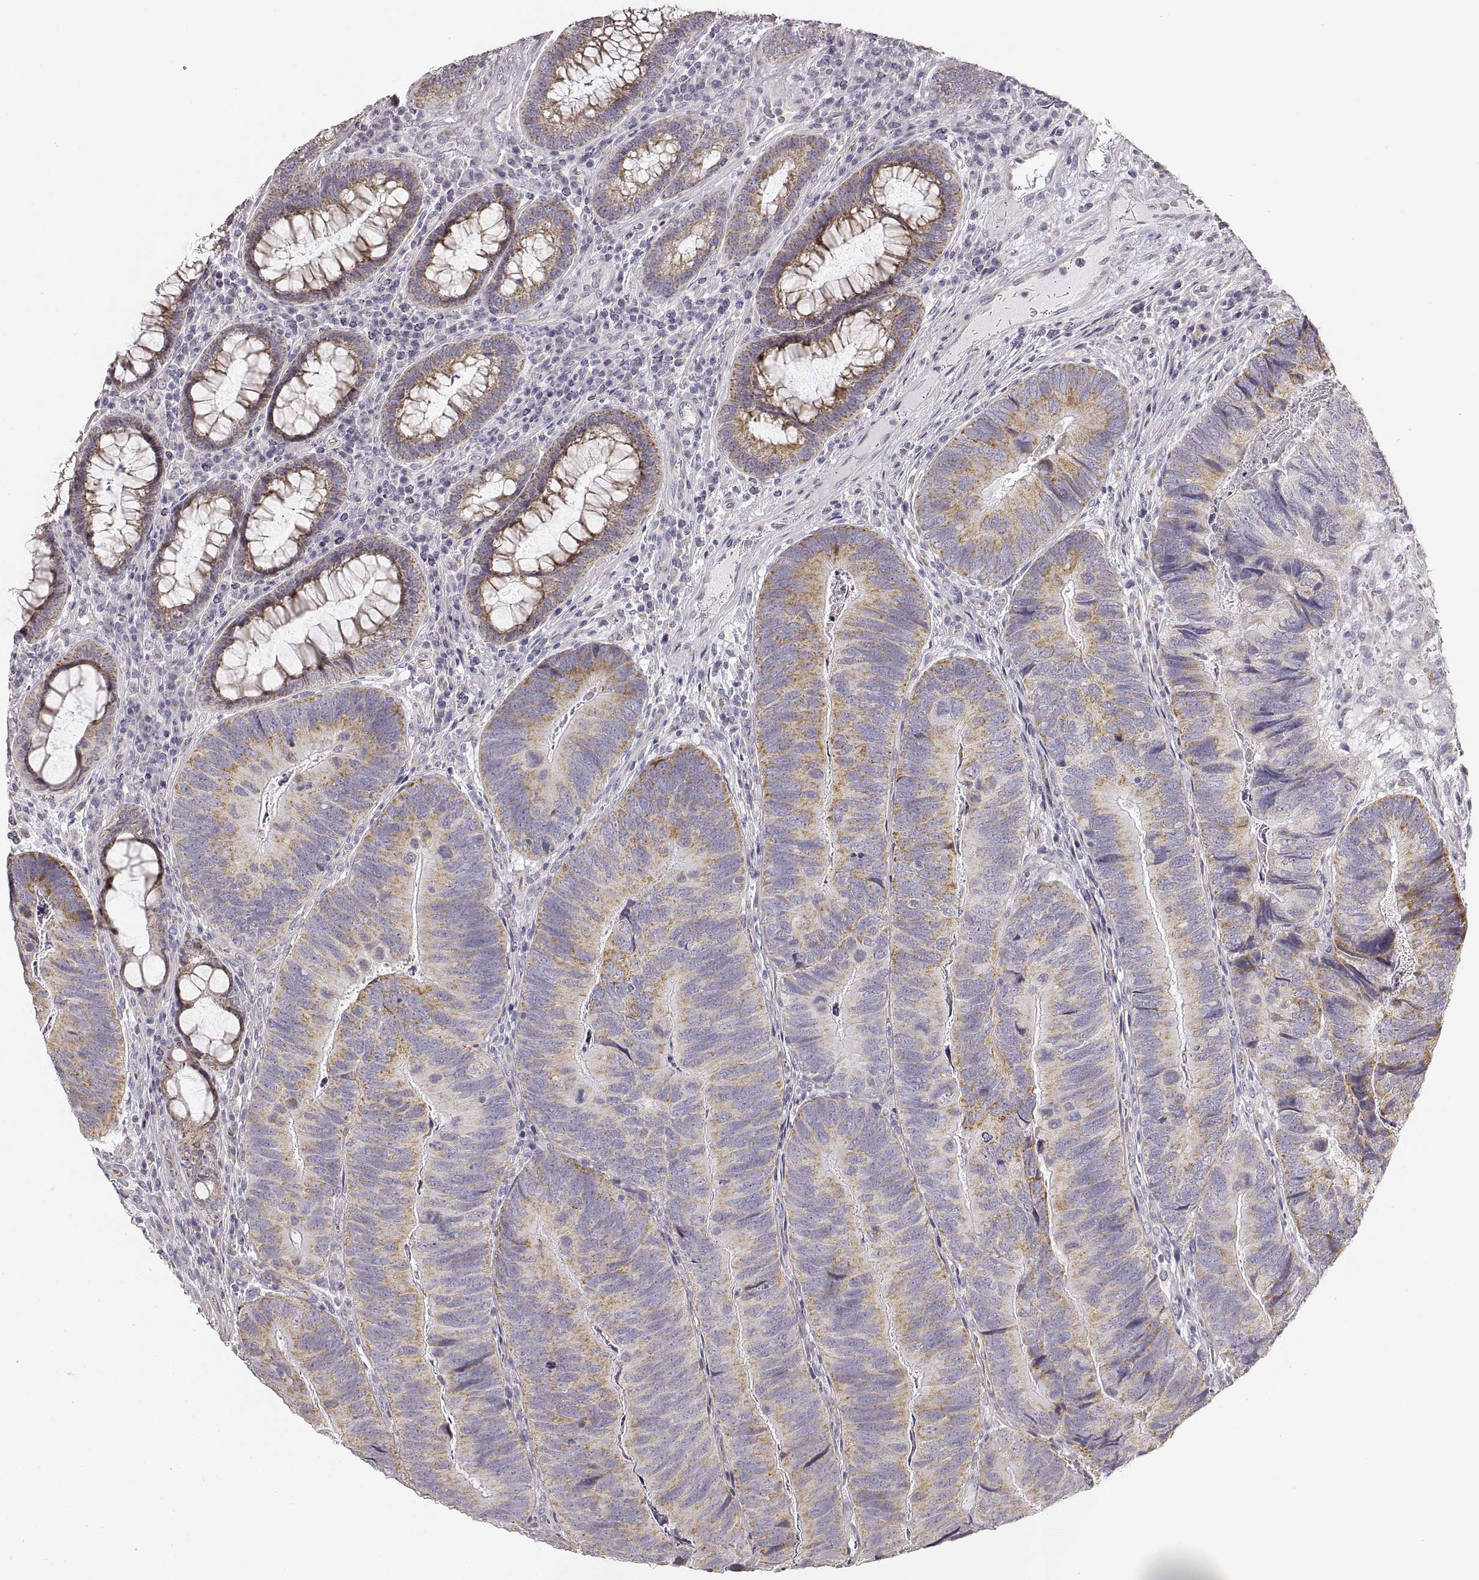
{"staining": {"intensity": "weak", "quantity": ">75%", "location": "cytoplasmic/membranous"}, "tissue": "colorectal cancer", "cell_type": "Tumor cells", "image_type": "cancer", "snomed": [{"axis": "morphology", "description": "Adenocarcinoma, NOS"}, {"axis": "topography", "description": "Colon"}], "caption": "This image shows IHC staining of colorectal cancer, with low weak cytoplasmic/membranous positivity in approximately >75% of tumor cells.", "gene": "RDH13", "patient": {"sex": "female", "age": 67}}